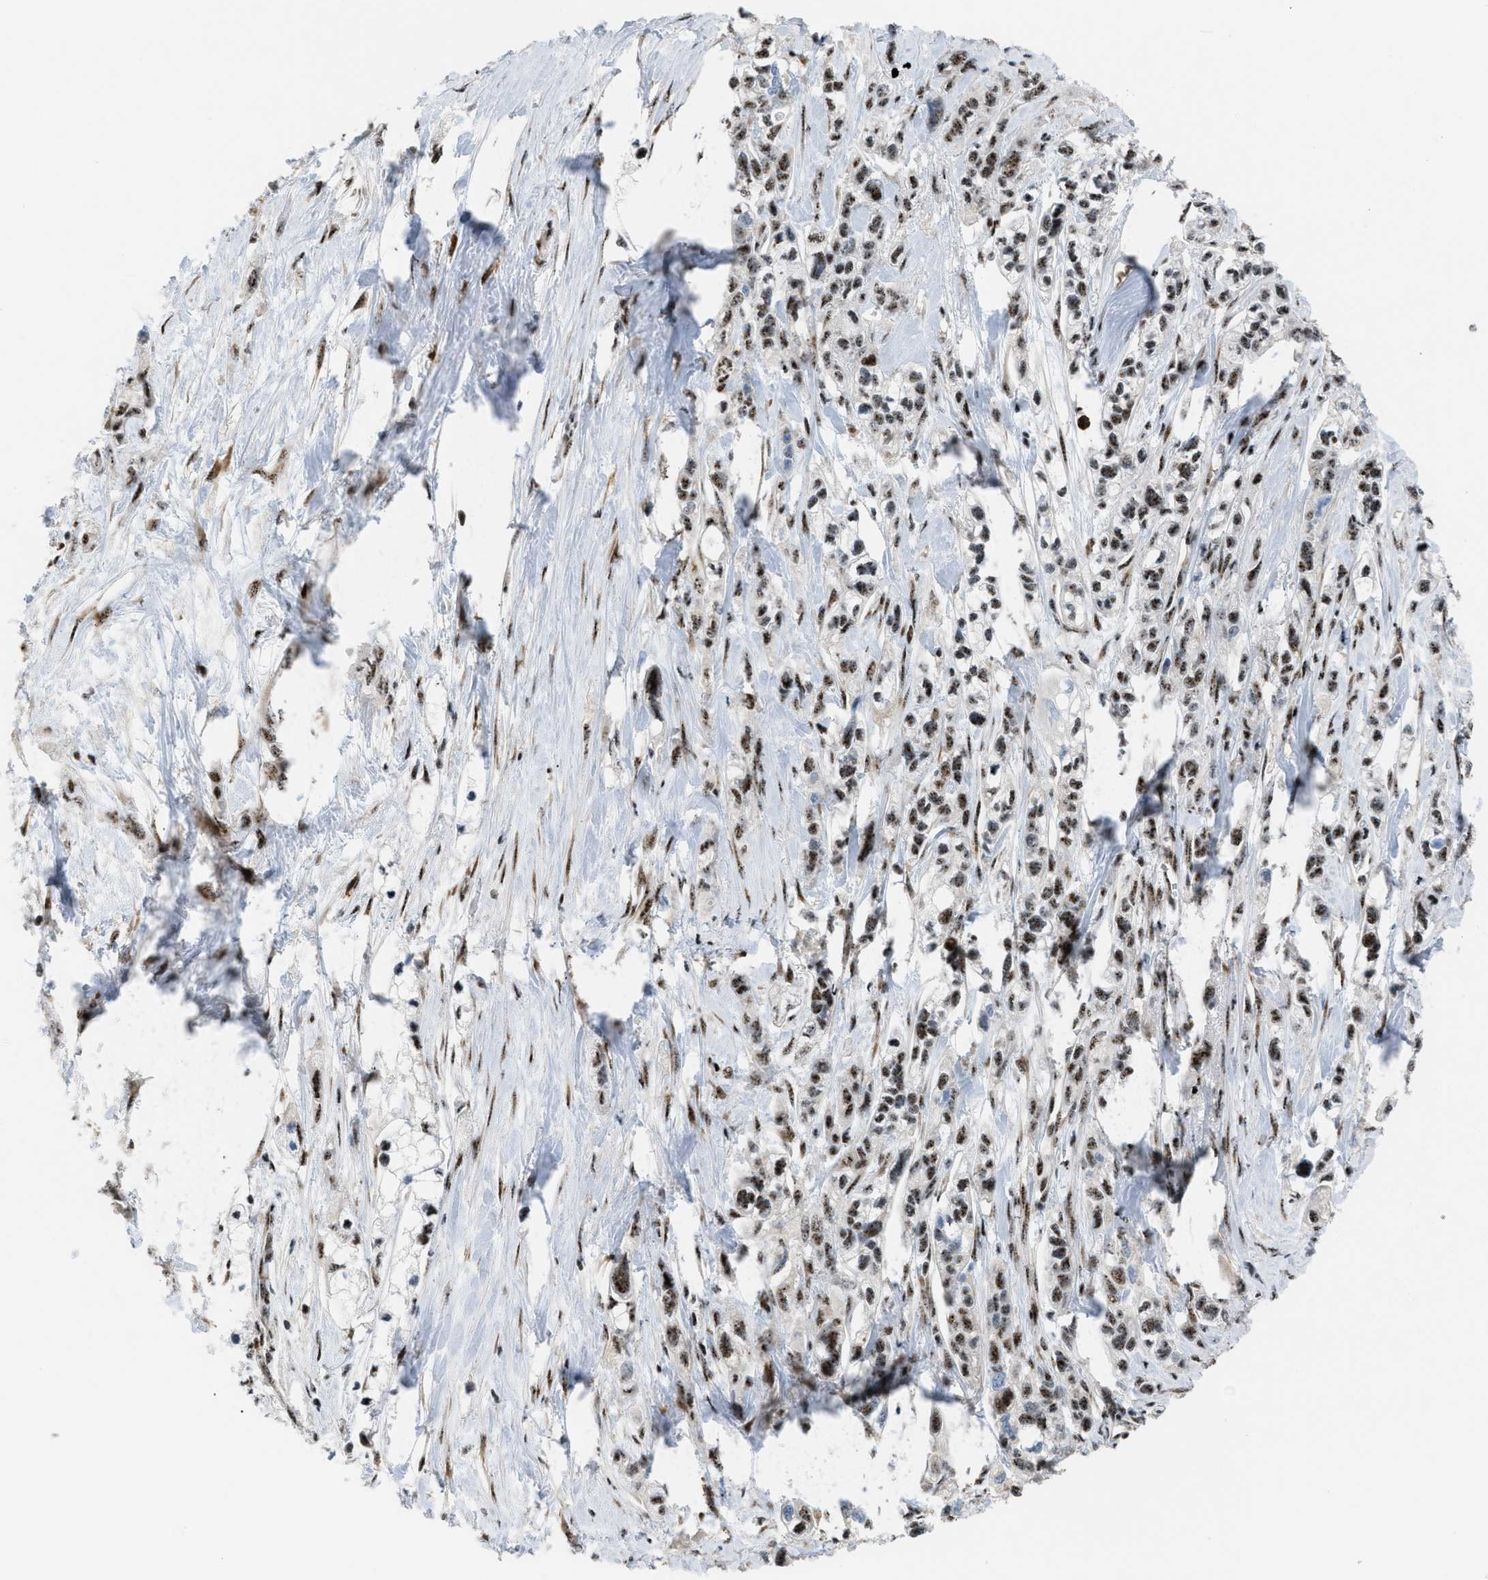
{"staining": {"intensity": "moderate", "quantity": ">75%", "location": "nuclear"}, "tissue": "pancreatic cancer", "cell_type": "Tumor cells", "image_type": "cancer", "snomed": [{"axis": "morphology", "description": "Adenocarcinoma, NOS"}, {"axis": "topography", "description": "Pancreas"}], "caption": "High-power microscopy captured an immunohistochemistry (IHC) histopathology image of pancreatic adenocarcinoma, revealing moderate nuclear staining in about >75% of tumor cells.", "gene": "CDR2", "patient": {"sex": "male", "age": 74}}